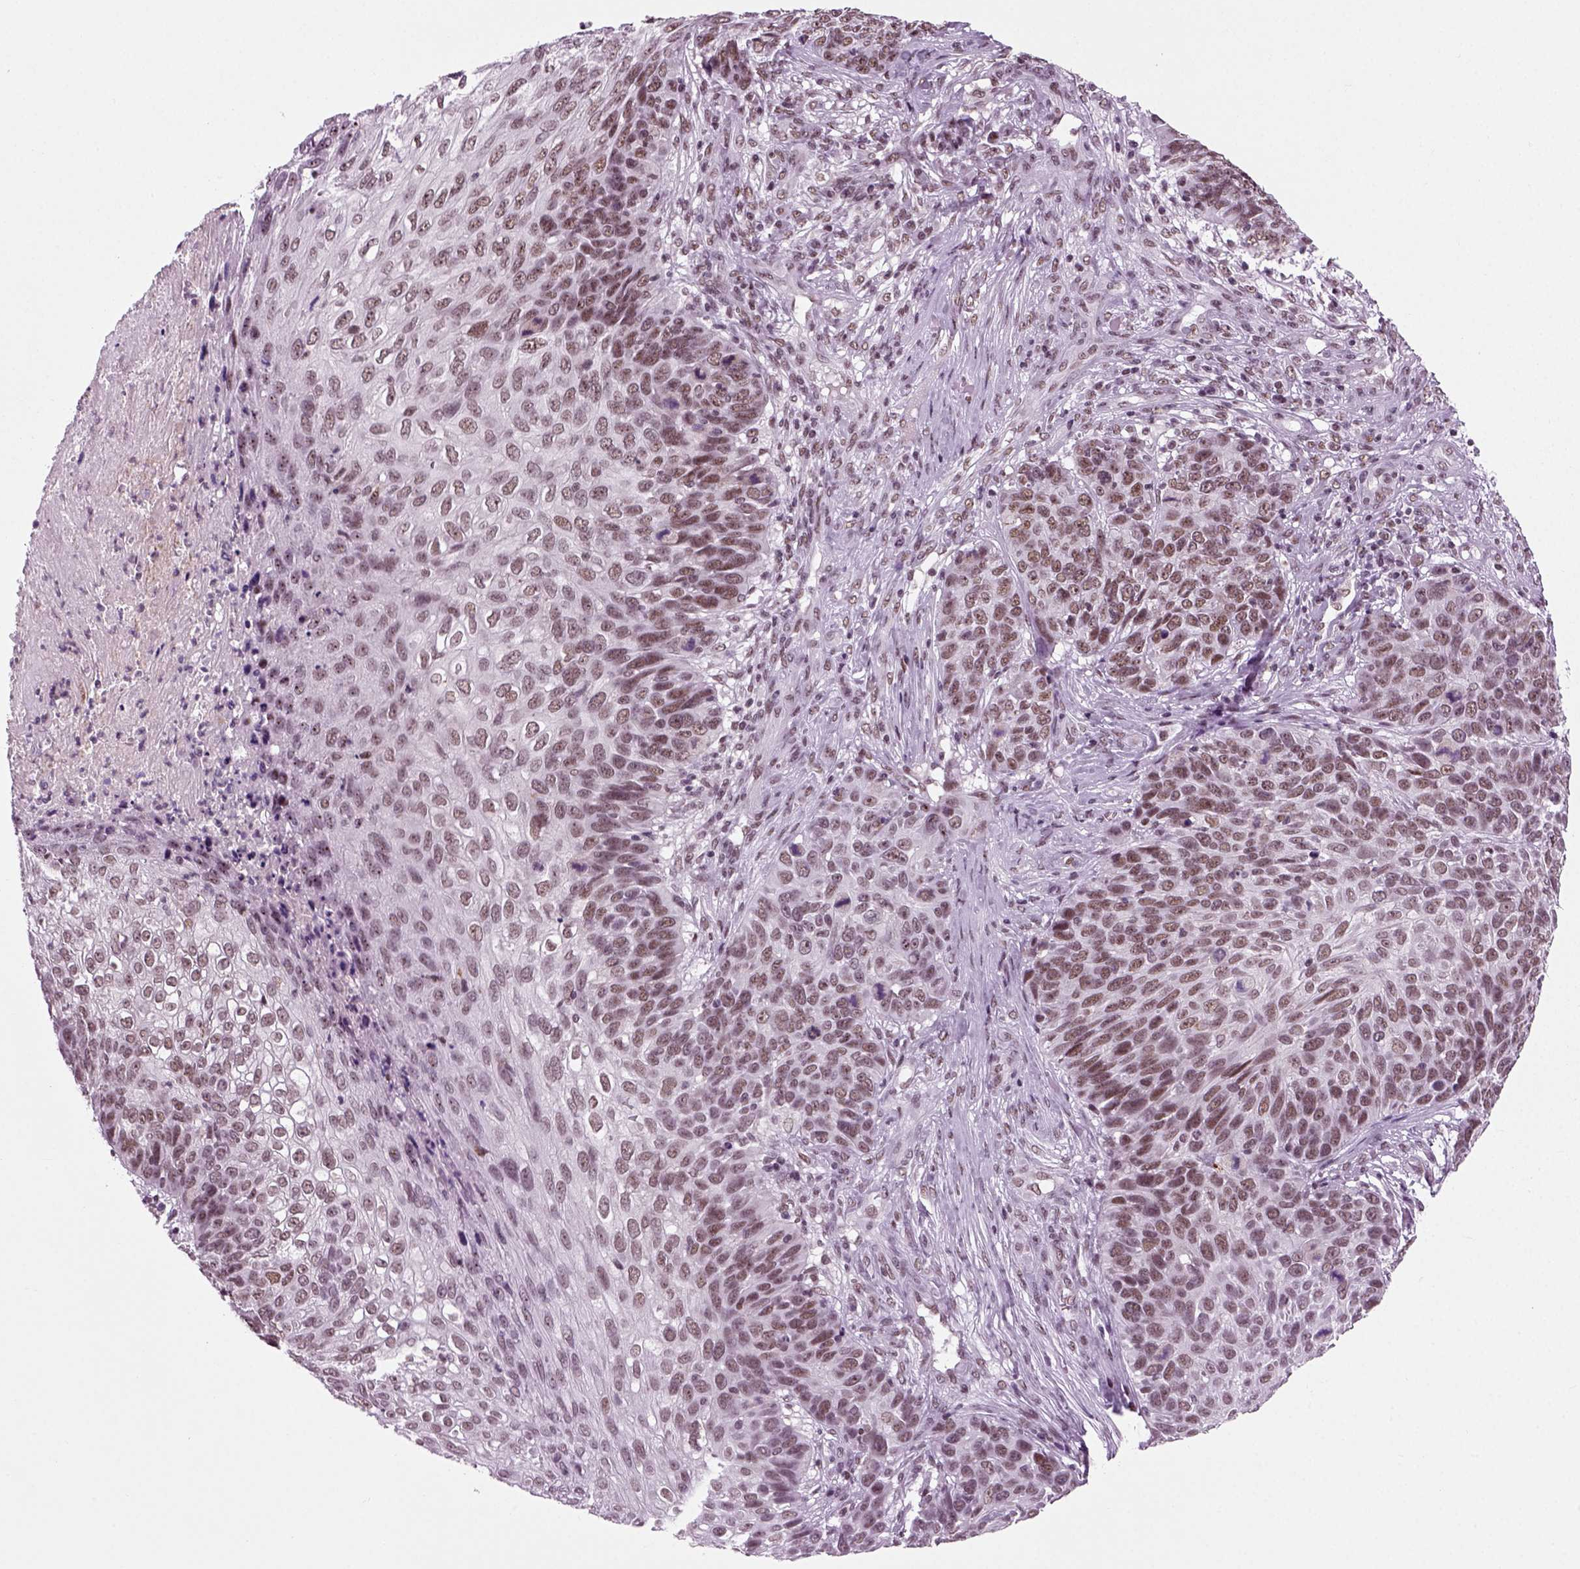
{"staining": {"intensity": "weak", "quantity": "25%-75%", "location": "nuclear"}, "tissue": "skin cancer", "cell_type": "Tumor cells", "image_type": "cancer", "snomed": [{"axis": "morphology", "description": "Squamous cell carcinoma, NOS"}, {"axis": "topography", "description": "Skin"}], "caption": "This micrograph exhibits immunohistochemistry (IHC) staining of human skin cancer, with low weak nuclear staining in about 25%-75% of tumor cells.", "gene": "RCOR3", "patient": {"sex": "male", "age": 92}}